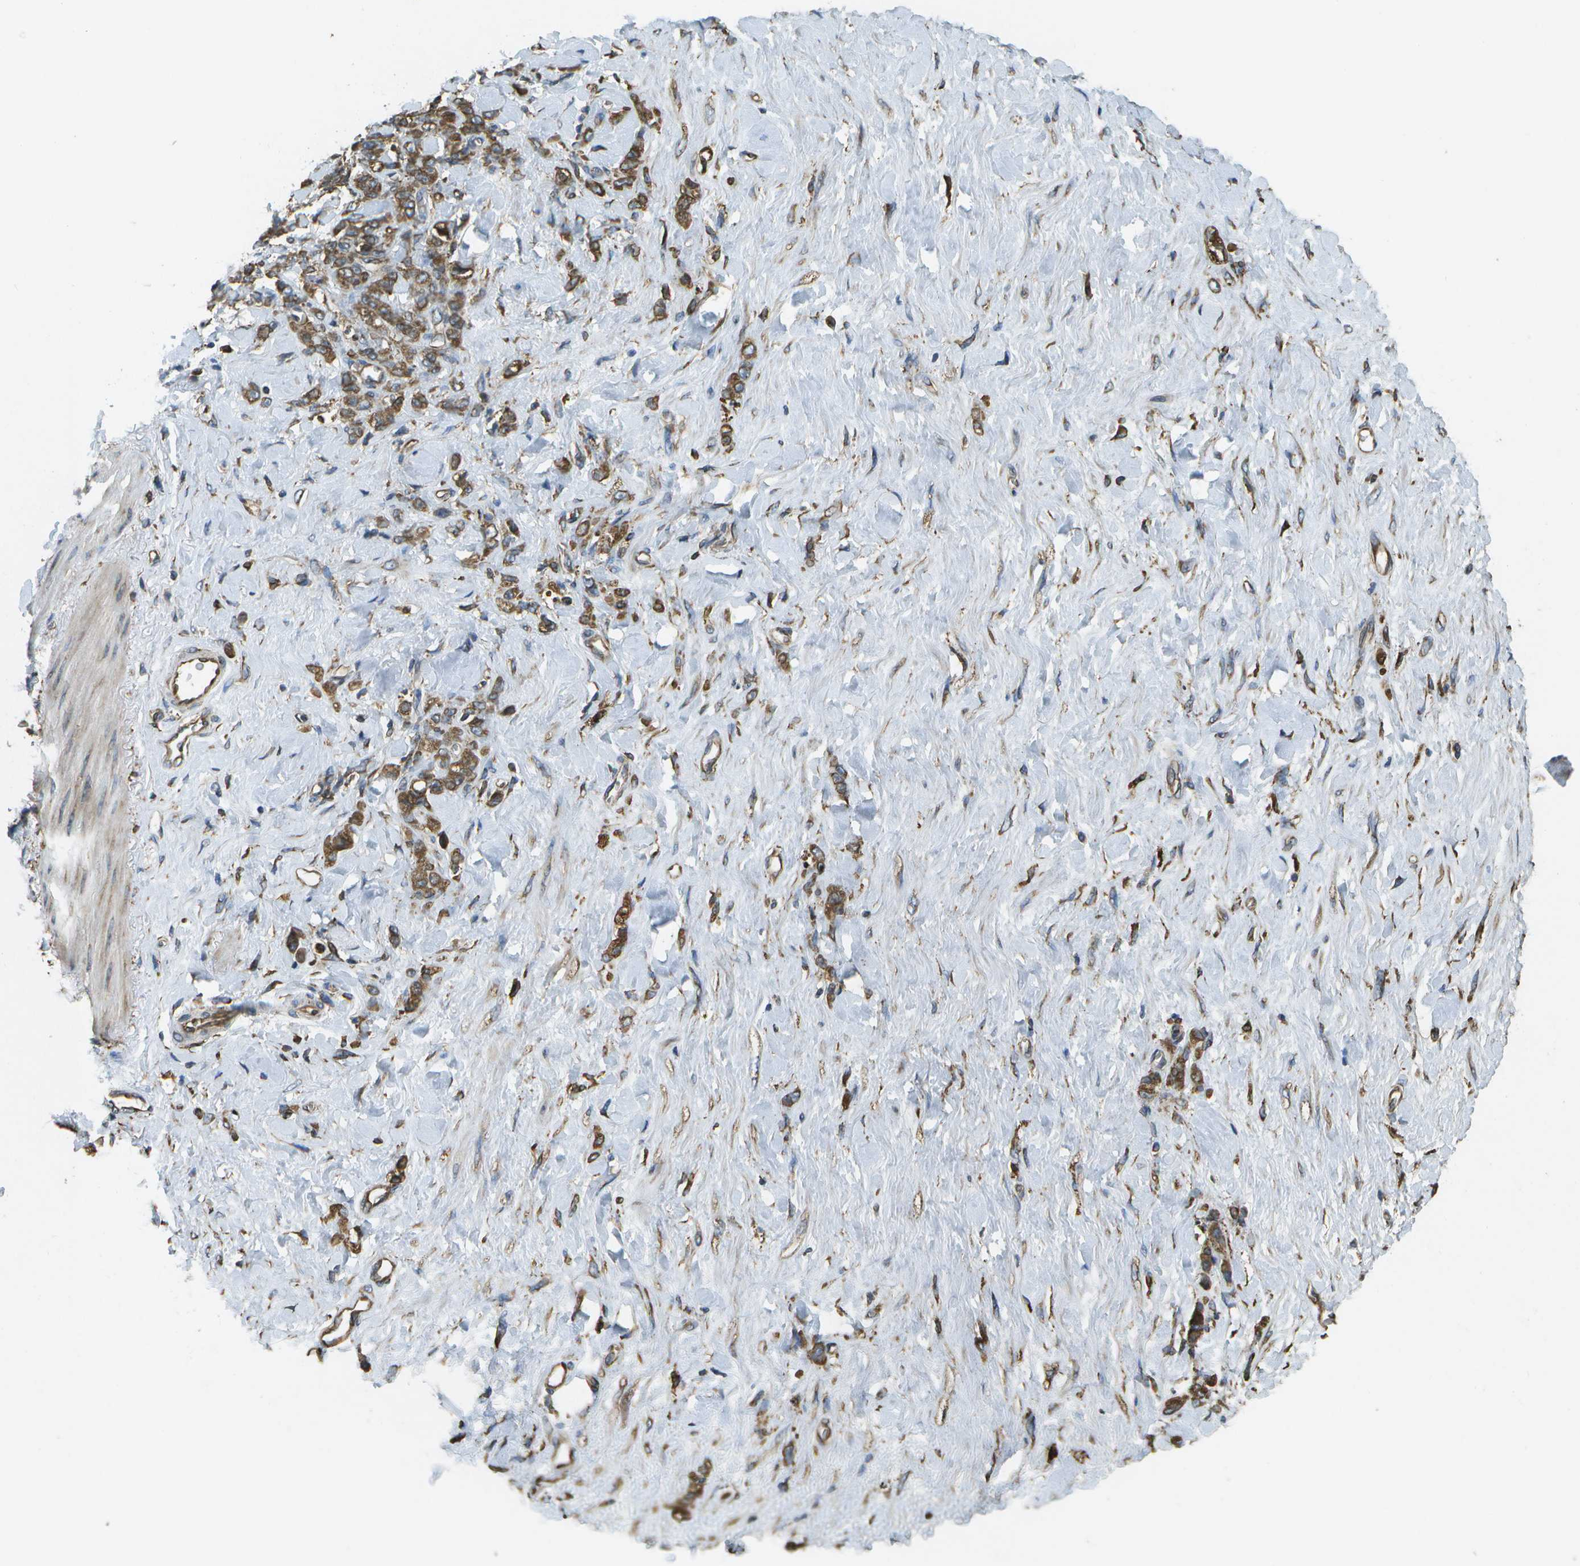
{"staining": {"intensity": "moderate", "quantity": ">75%", "location": "cytoplasmic/membranous"}, "tissue": "stomach cancer", "cell_type": "Tumor cells", "image_type": "cancer", "snomed": [{"axis": "morphology", "description": "Adenocarcinoma, NOS"}, {"axis": "topography", "description": "Stomach"}], "caption": "Immunohistochemical staining of stomach cancer (adenocarcinoma) shows medium levels of moderate cytoplasmic/membranous positivity in about >75% of tumor cells.", "gene": "PDIA4", "patient": {"sex": "male", "age": 82}}